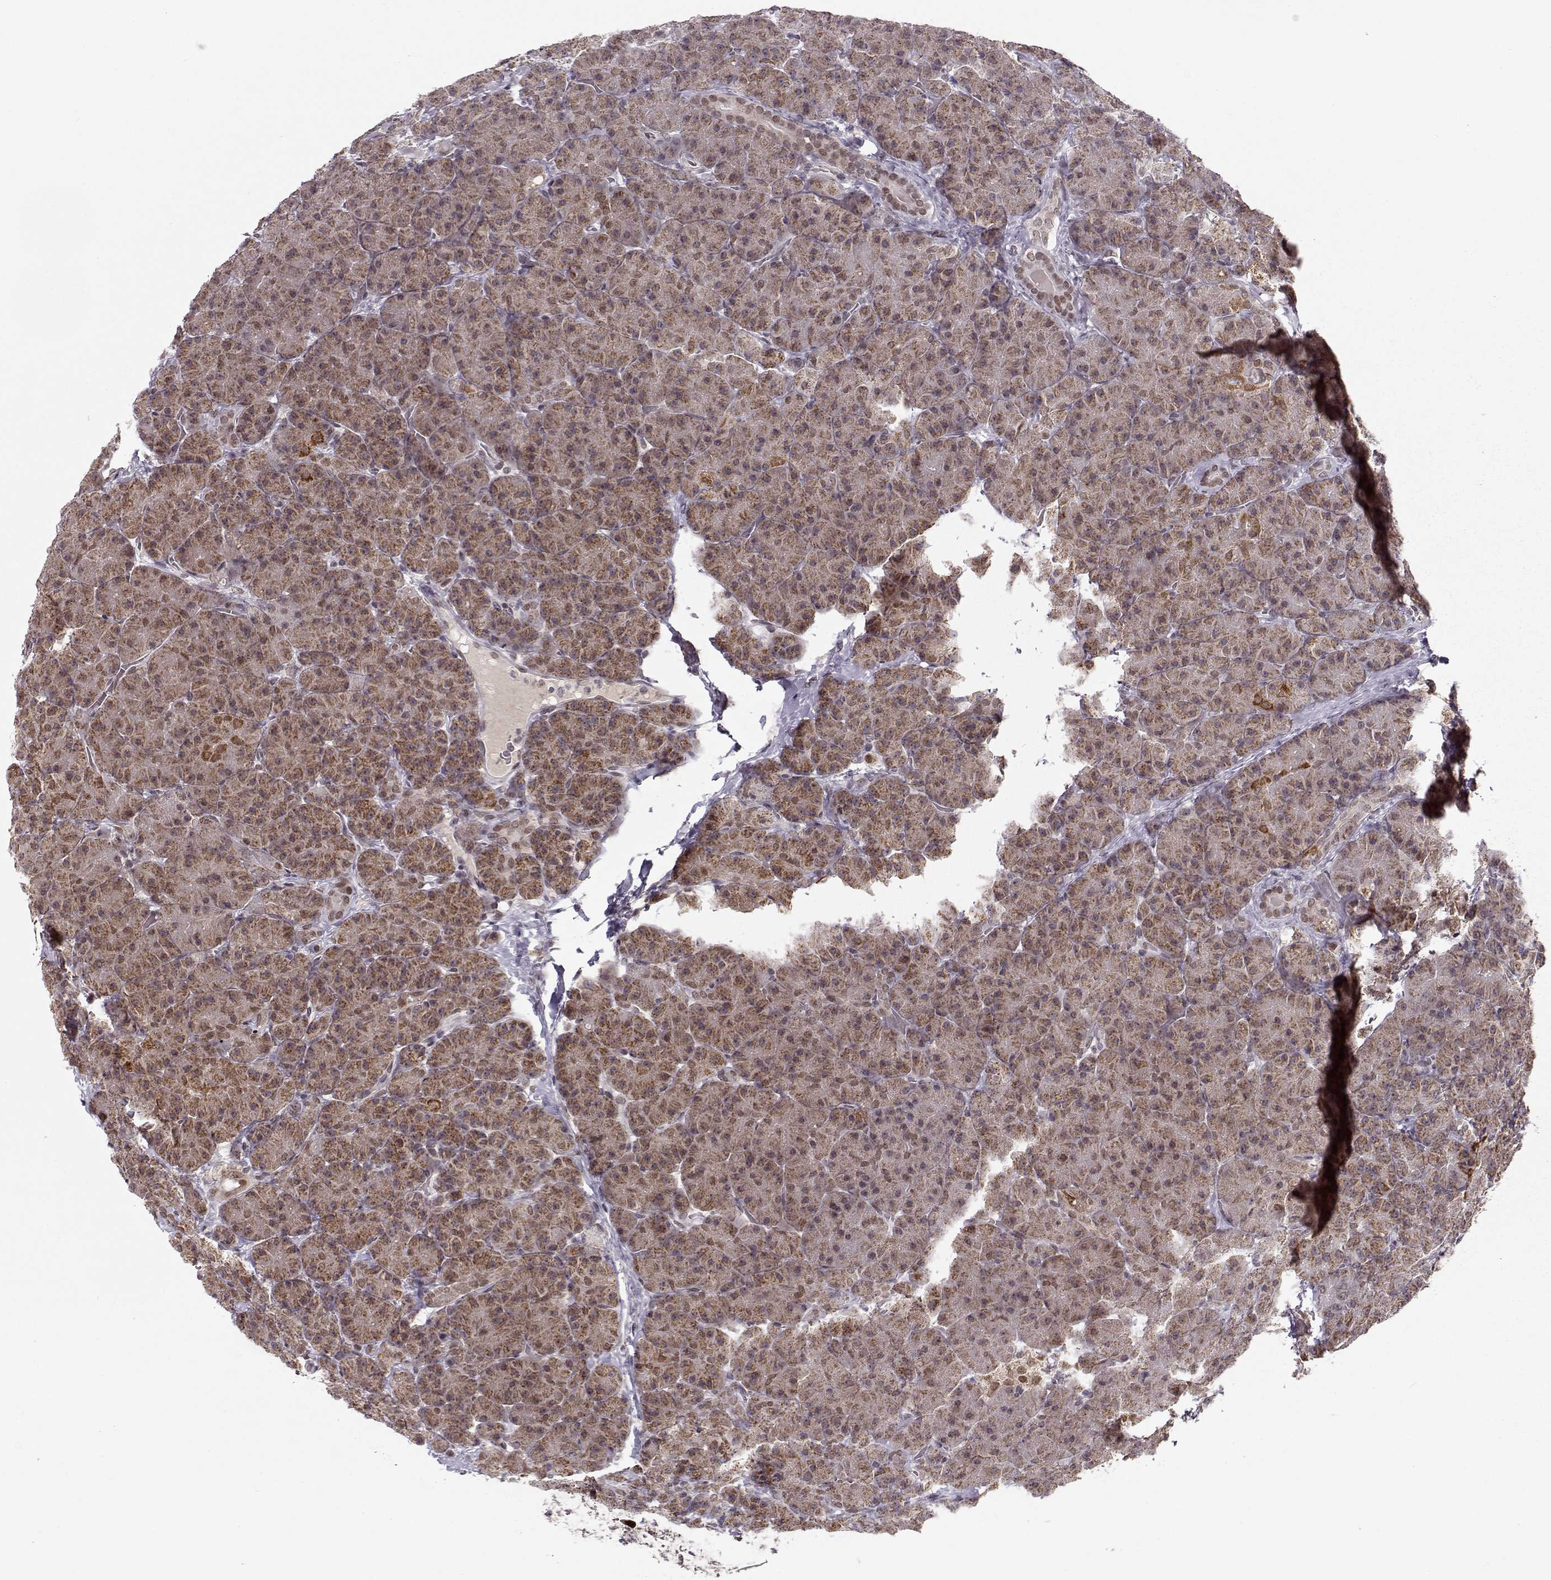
{"staining": {"intensity": "moderate", "quantity": ">75%", "location": "cytoplasmic/membranous"}, "tissue": "pancreas", "cell_type": "Exocrine glandular cells", "image_type": "normal", "snomed": [{"axis": "morphology", "description": "Normal tissue, NOS"}, {"axis": "topography", "description": "Pancreas"}], "caption": "Immunohistochemistry image of normal pancreas stained for a protein (brown), which displays medium levels of moderate cytoplasmic/membranous positivity in about >75% of exocrine glandular cells.", "gene": "RAI1", "patient": {"sex": "male", "age": 57}}